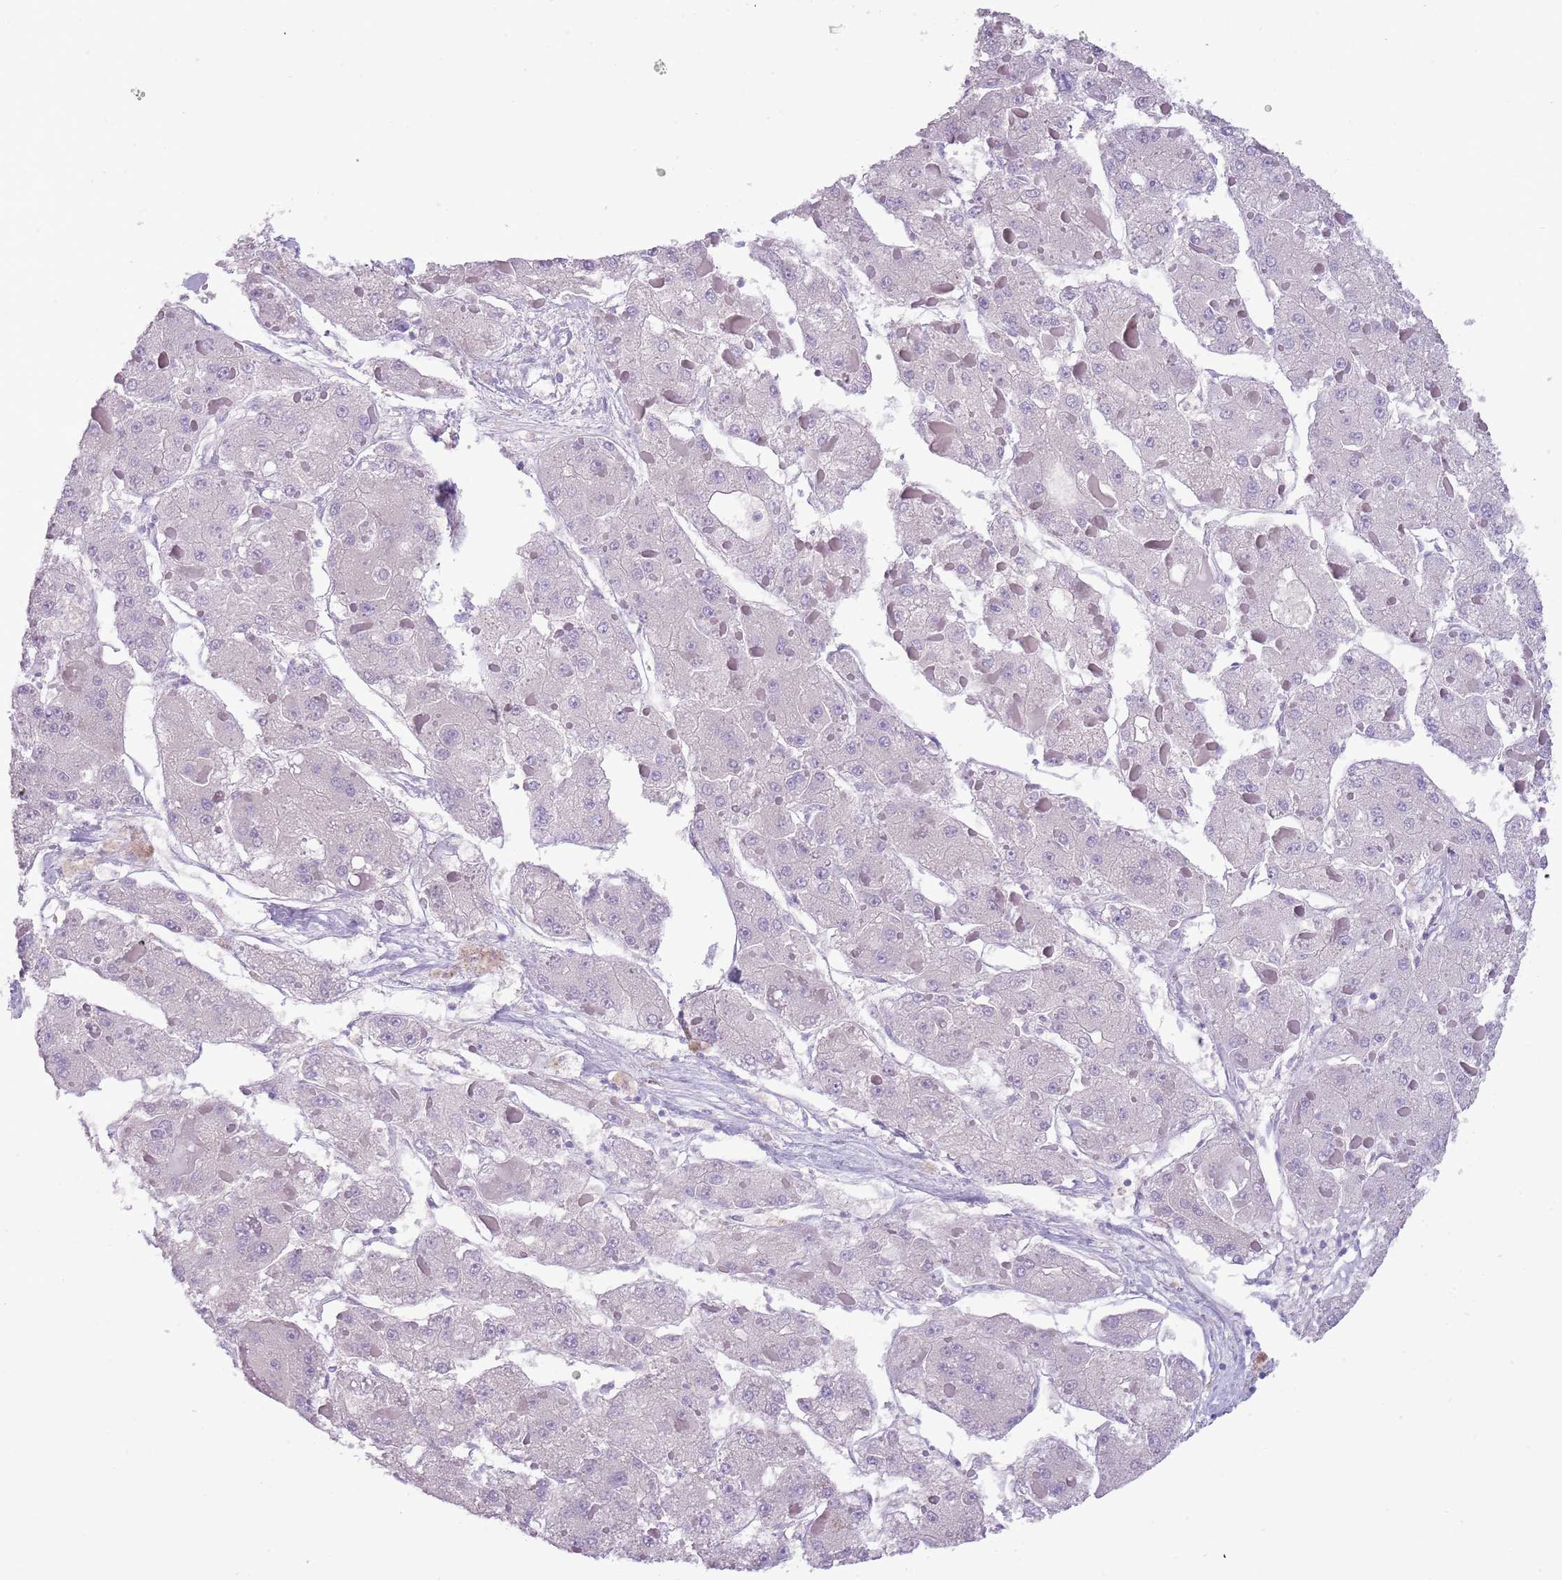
{"staining": {"intensity": "negative", "quantity": "none", "location": "none"}, "tissue": "liver cancer", "cell_type": "Tumor cells", "image_type": "cancer", "snomed": [{"axis": "morphology", "description": "Carcinoma, Hepatocellular, NOS"}, {"axis": "topography", "description": "Liver"}], "caption": "Immunohistochemistry histopathology image of neoplastic tissue: human liver hepatocellular carcinoma stained with DAB (3,3'-diaminobenzidine) exhibits no significant protein positivity in tumor cells.", "gene": "NBPF6", "patient": {"sex": "female", "age": 73}}